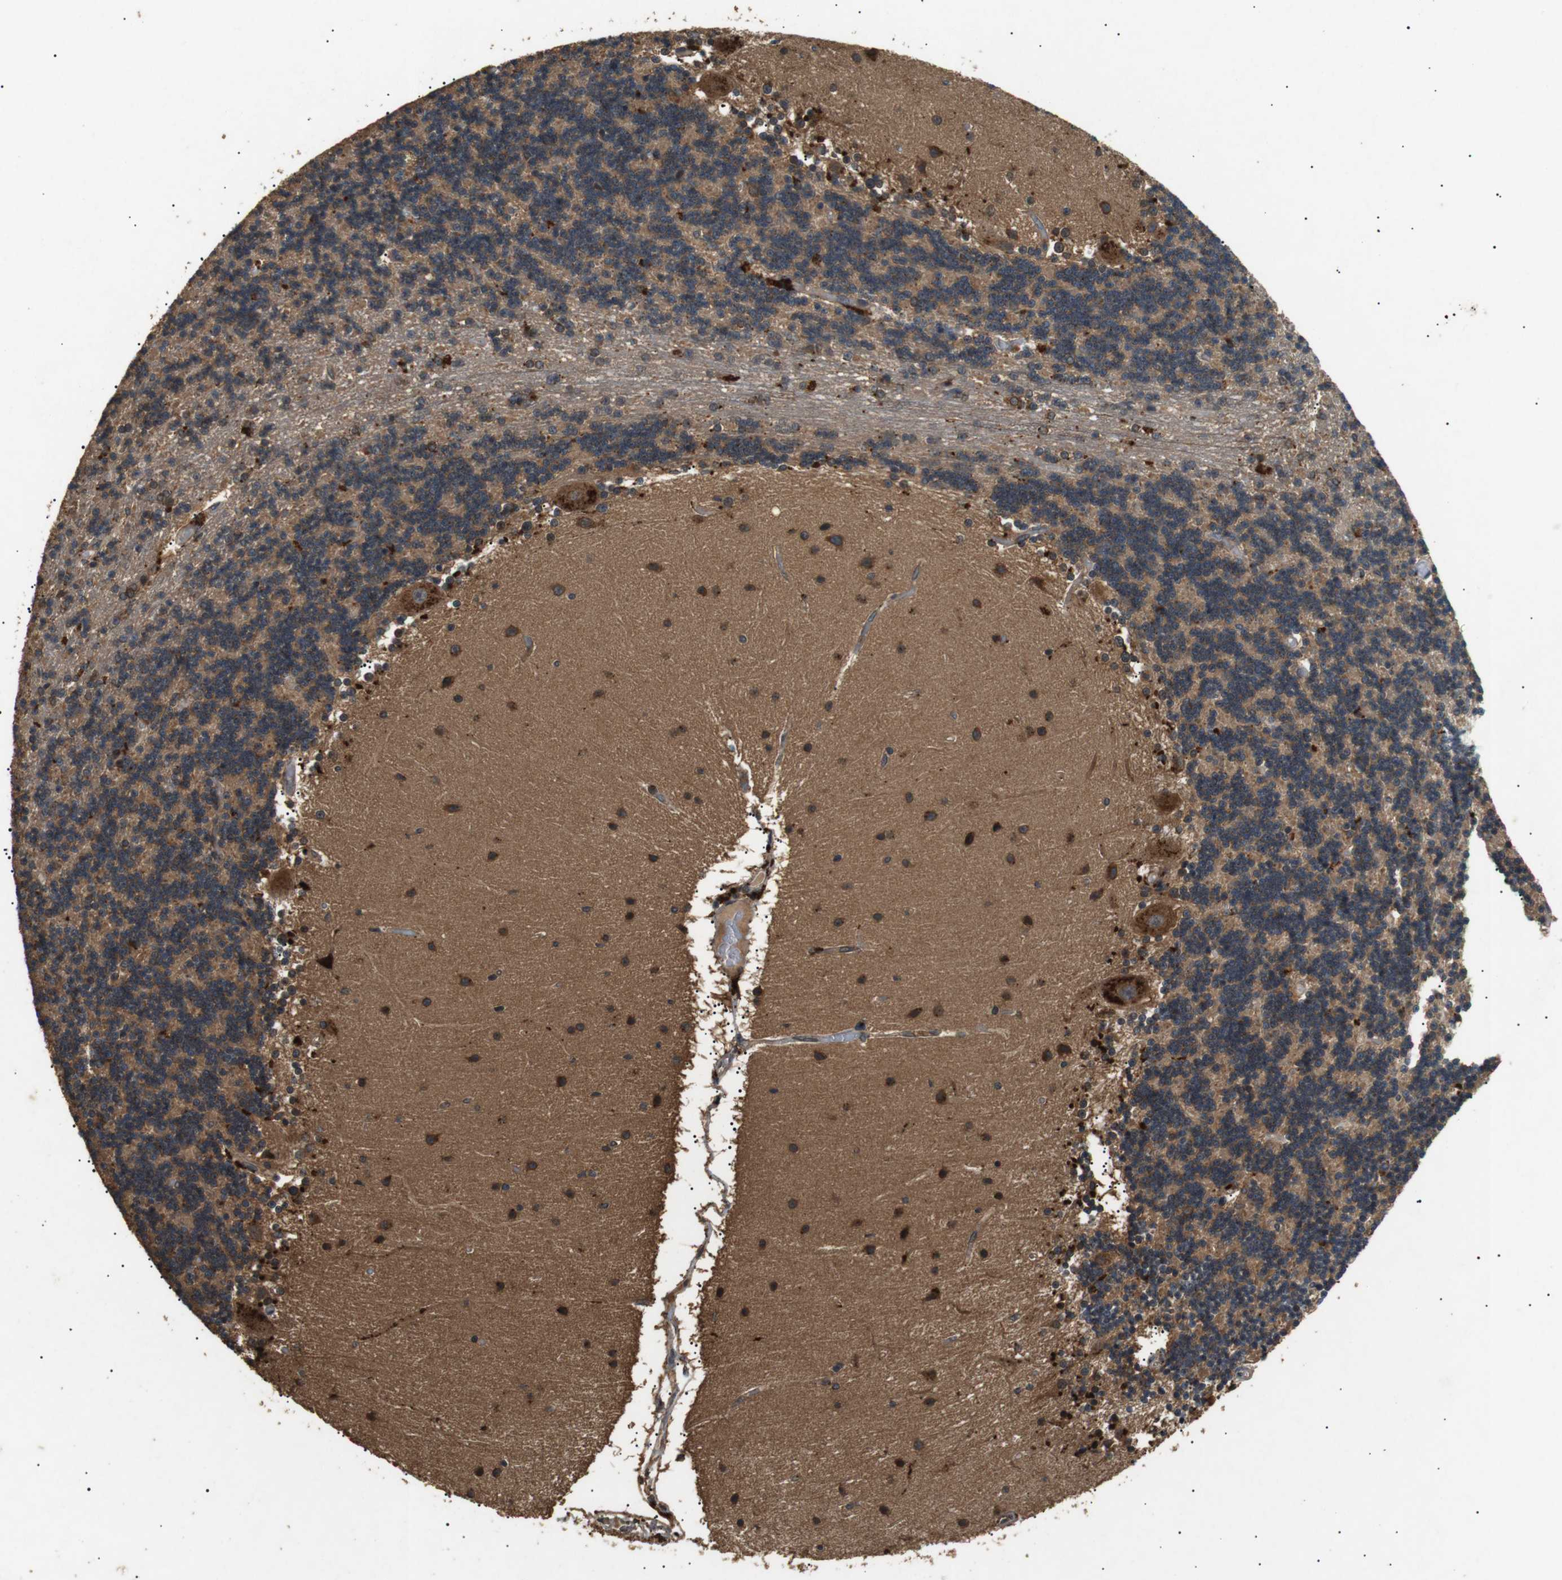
{"staining": {"intensity": "moderate", "quantity": "25%-75%", "location": "cytoplasmic/membranous"}, "tissue": "cerebellum", "cell_type": "Cells in granular layer", "image_type": "normal", "snomed": [{"axis": "morphology", "description": "Normal tissue, NOS"}, {"axis": "topography", "description": "Cerebellum"}], "caption": "Protein staining shows moderate cytoplasmic/membranous positivity in approximately 25%-75% of cells in granular layer in unremarkable cerebellum.", "gene": "TBC1D15", "patient": {"sex": "female", "age": 54}}